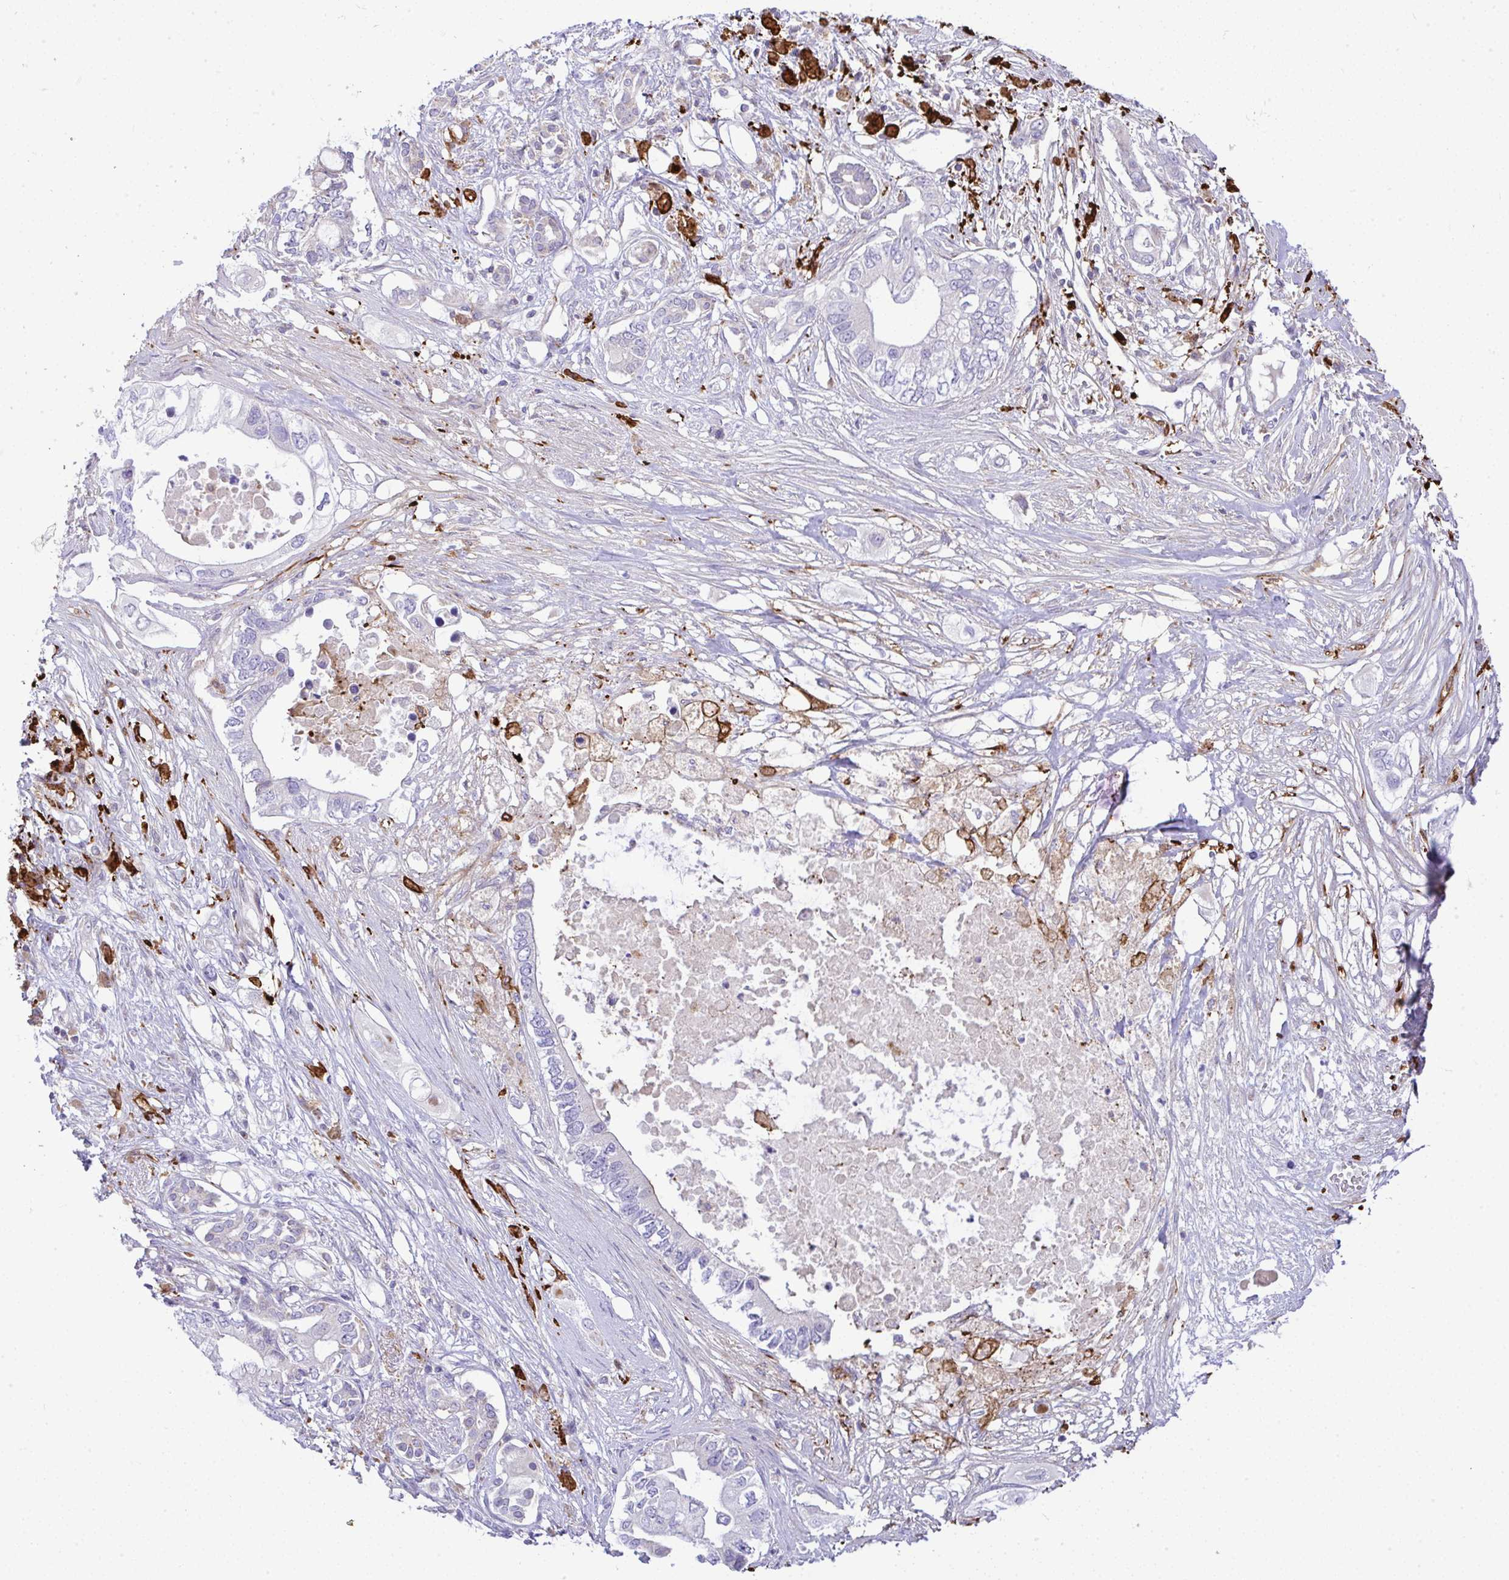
{"staining": {"intensity": "negative", "quantity": "none", "location": "none"}, "tissue": "pancreatic cancer", "cell_type": "Tumor cells", "image_type": "cancer", "snomed": [{"axis": "morphology", "description": "Adenocarcinoma, NOS"}, {"axis": "topography", "description": "Pancreas"}], "caption": "Pancreatic cancer (adenocarcinoma) was stained to show a protein in brown. There is no significant positivity in tumor cells.", "gene": "GRID2", "patient": {"sex": "female", "age": 63}}